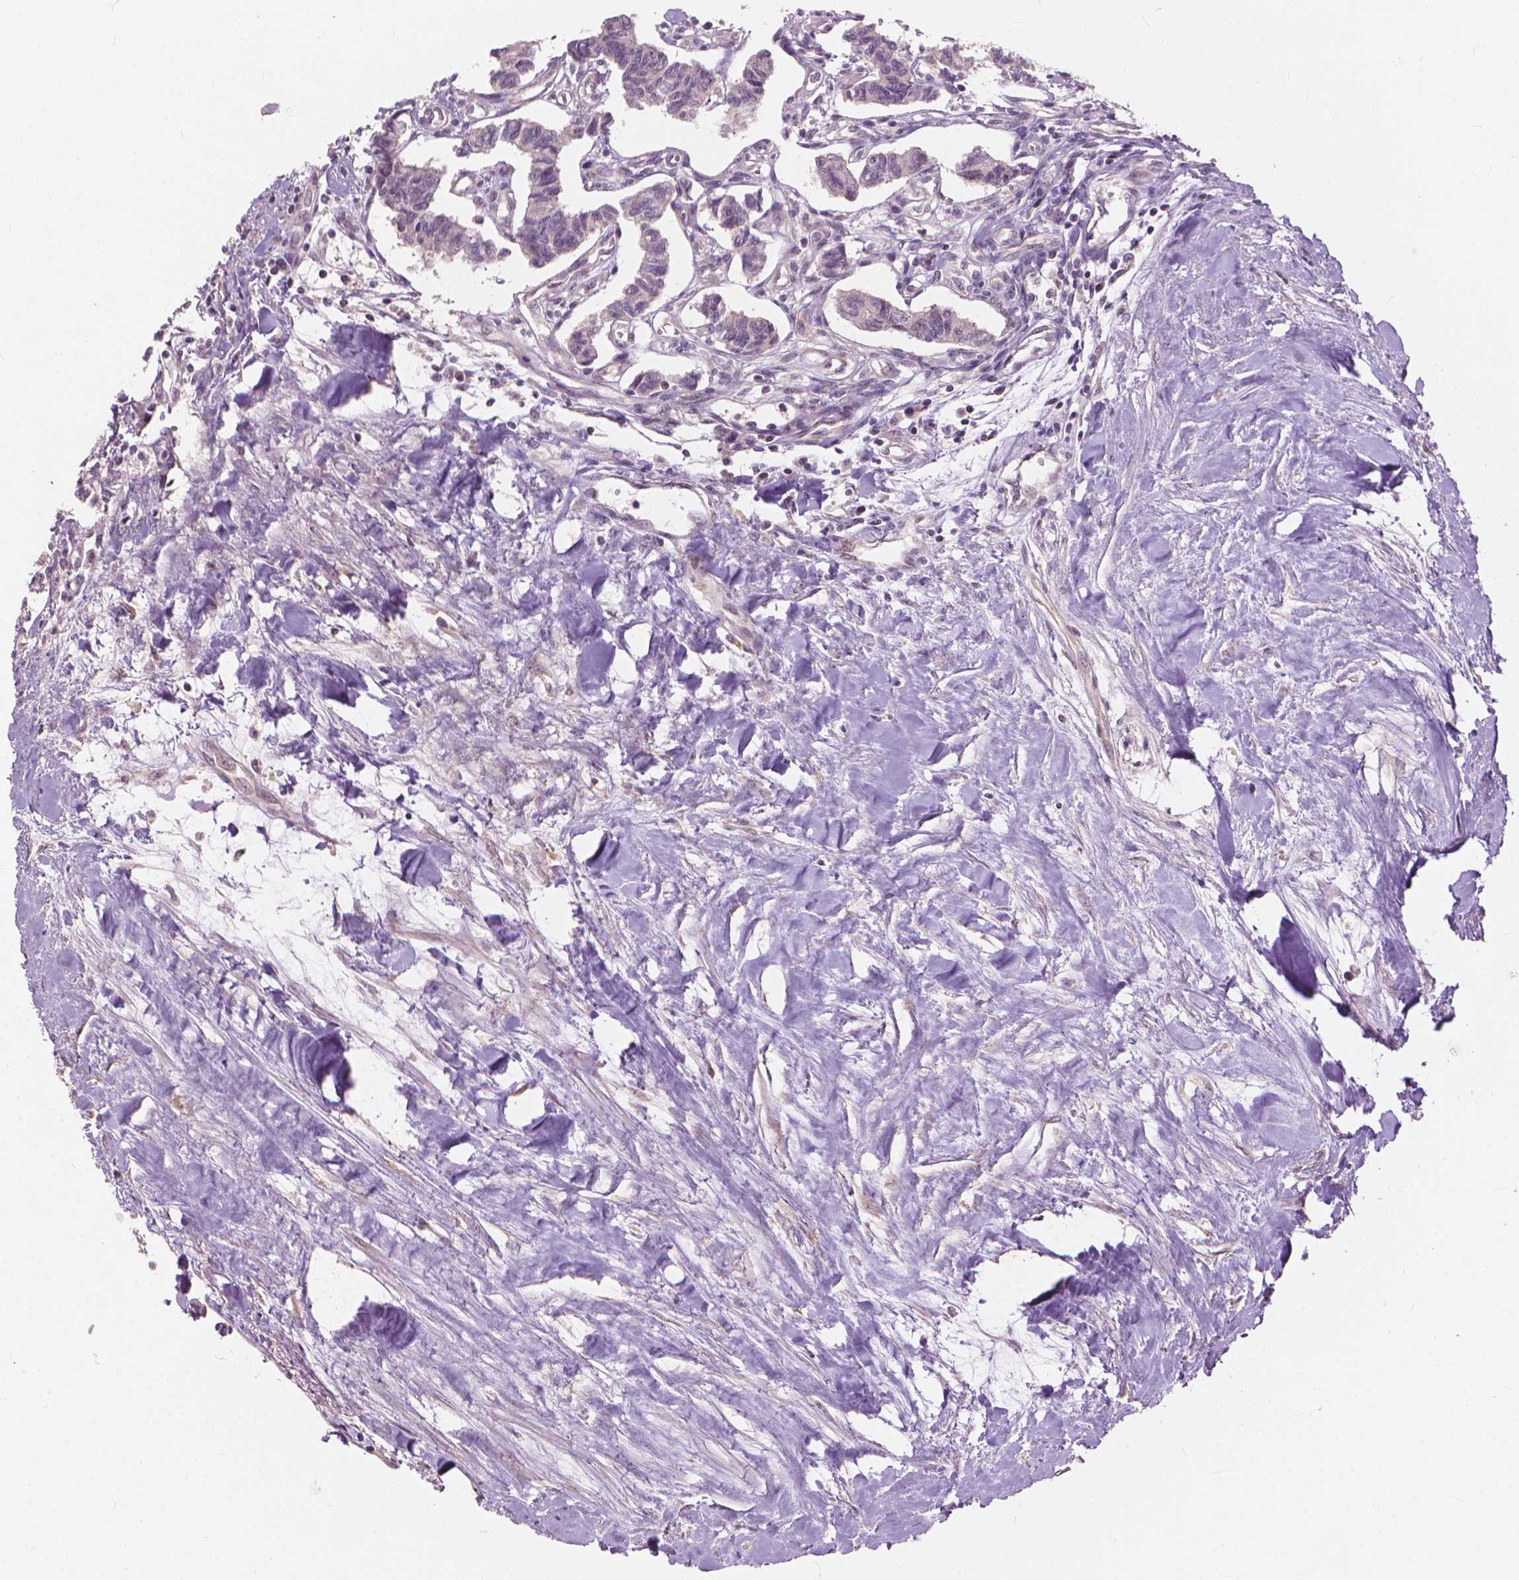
{"staining": {"intensity": "negative", "quantity": "none", "location": "none"}, "tissue": "carcinoid", "cell_type": "Tumor cells", "image_type": "cancer", "snomed": [{"axis": "morphology", "description": "Carcinoid, malignant, NOS"}, {"axis": "topography", "description": "Kidney"}], "caption": "This is a micrograph of immunohistochemistry staining of malignant carcinoid, which shows no expression in tumor cells. (Immunohistochemistry (ihc), brightfield microscopy, high magnification).", "gene": "SSU72", "patient": {"sex": "female", "age": 41}}